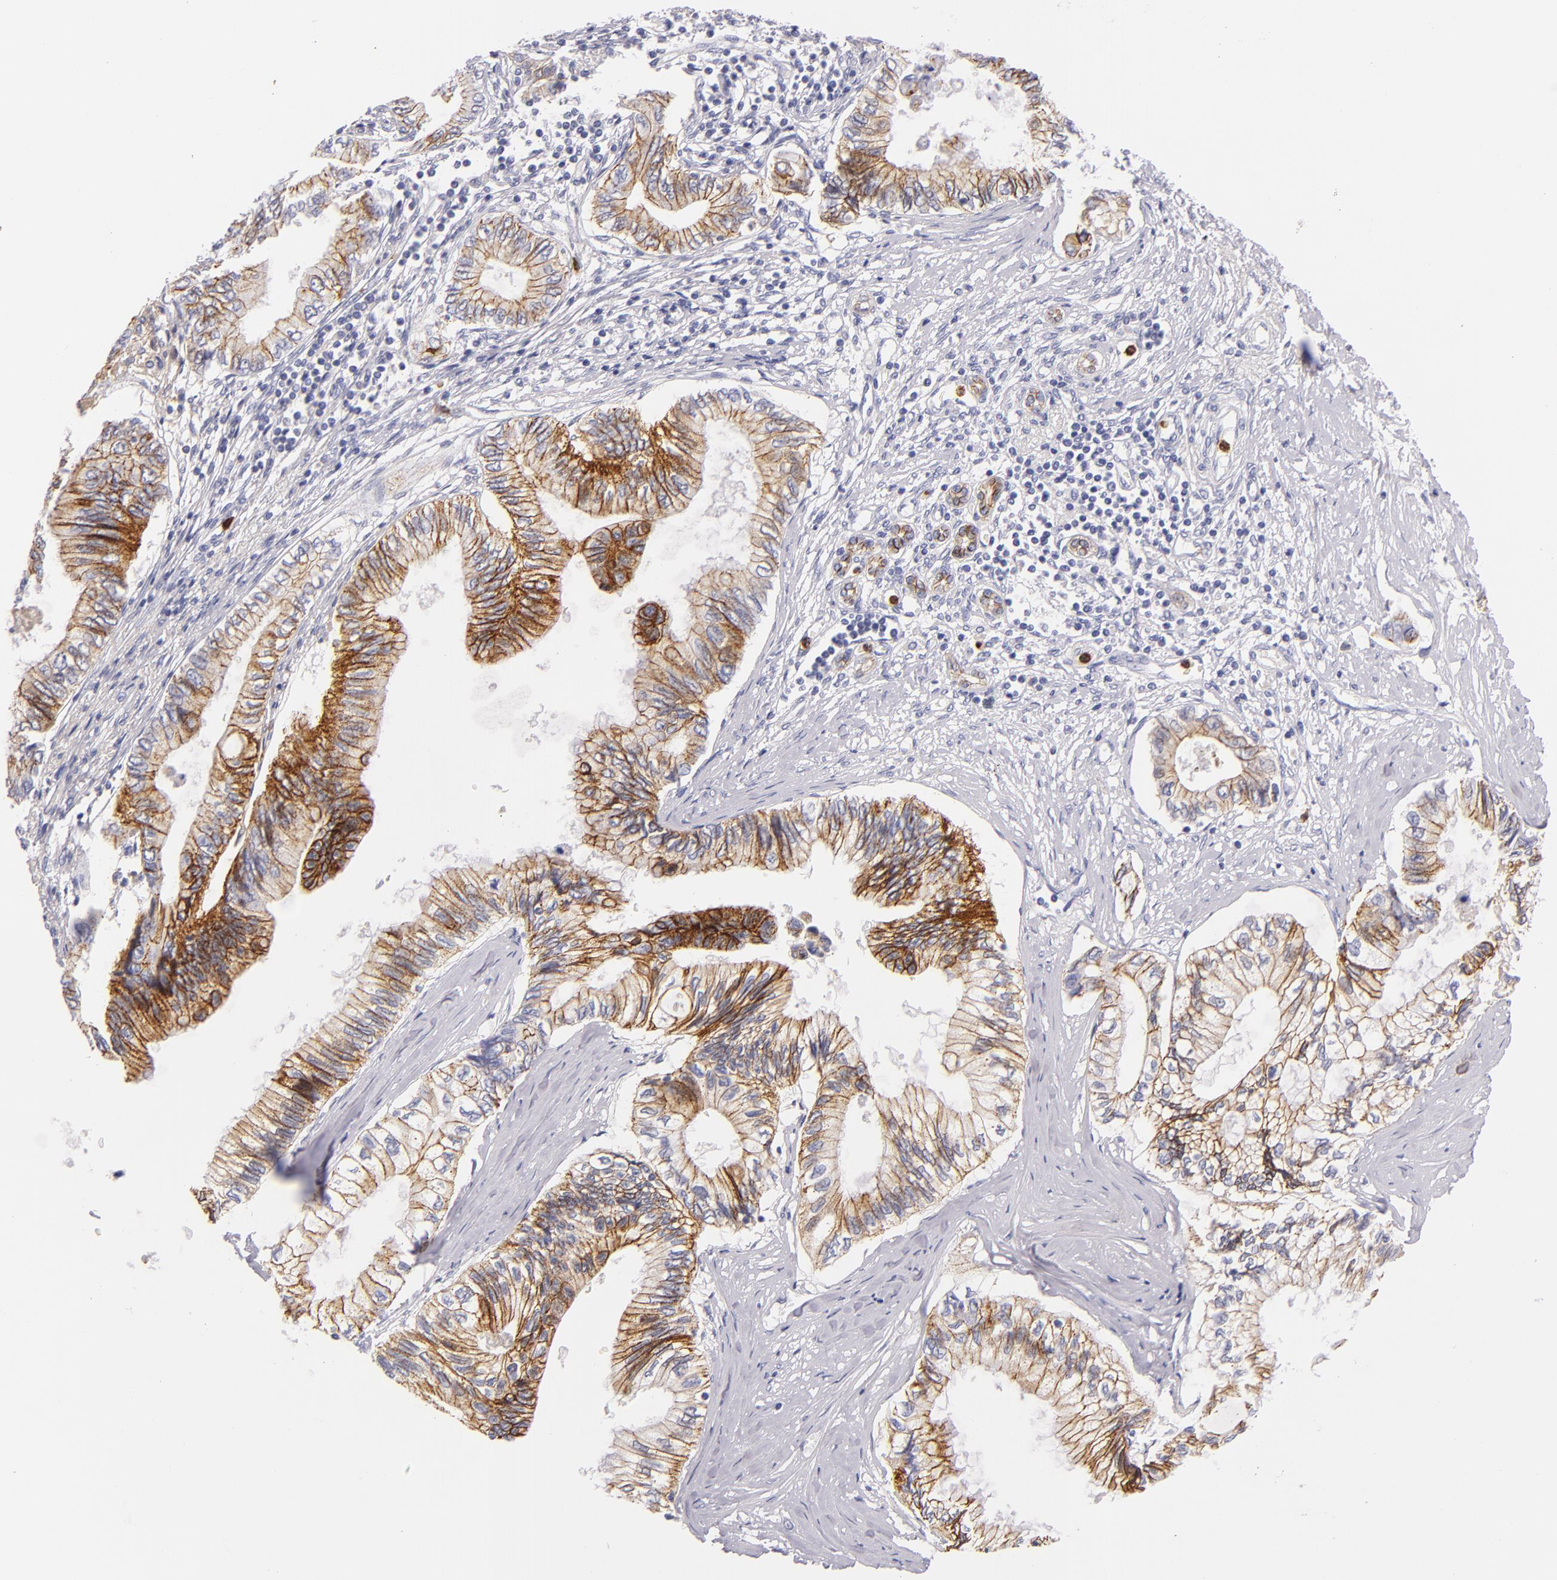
{"staining": {"intensity": "moderate", "quantity": ">75%", "location": "cytoplasmic/membranous"}, "tissue": "pancreatic cancer", "cell_type": "Tumor cells", "image_type": "cancer", "snomed": [{"axis": "morphology", "description": "Adenocarcinoma, NOS"}, {"axis": "topography", "description": "Pancreas"}], "caption": "Immunohistochemistry photomicrograph of neoplastic tissue: human pancreatic cancer (adenocarcinoma) stained using IHC displays medium levels of moderate protein expression localized specifically in the cytoplasmic/membranous of tumor cells, appearing as a cytoplasmic/membranous brown color.", "gene": "CDH3", "patient": {"sex": "female", "age": 66}}